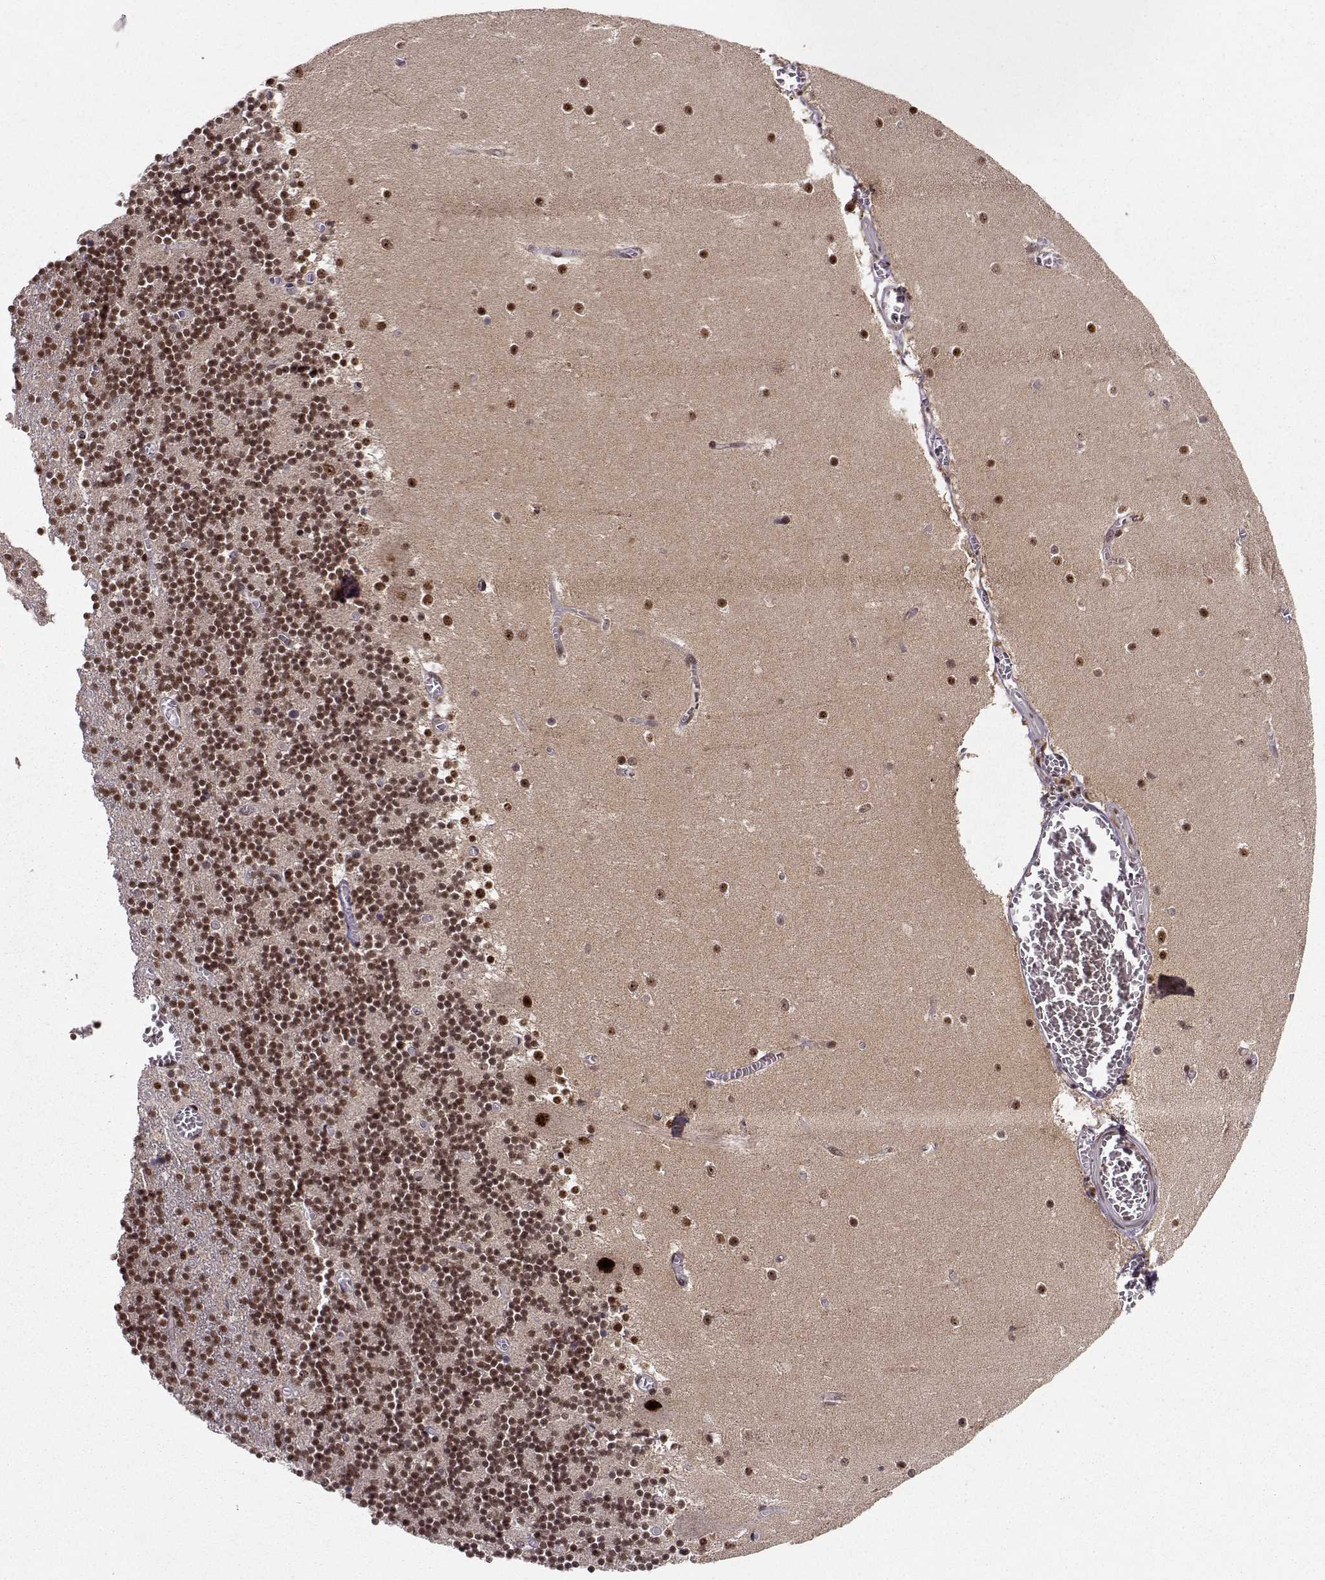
{"staining": {"intensity": "moderate", "quantity": ">75%", "location": "nuclear"}, "tissue": "cerebellum", "cell_type": "Cells in granular layer", "image_type": "normal", "snomed": [{"axis": "morphology", "description": "Normal tissue, NOS"}, {"axis": "topography", "description": "Cerebellum"}], "caption": "This is an image of immunohistochemistry (IHC) staining of normal cerebellum, which shows moderate staining in the nuclear of cells in granular layer.", "gene": "CSNK2A1", "patient": {"sex": "female", "age": 28}}